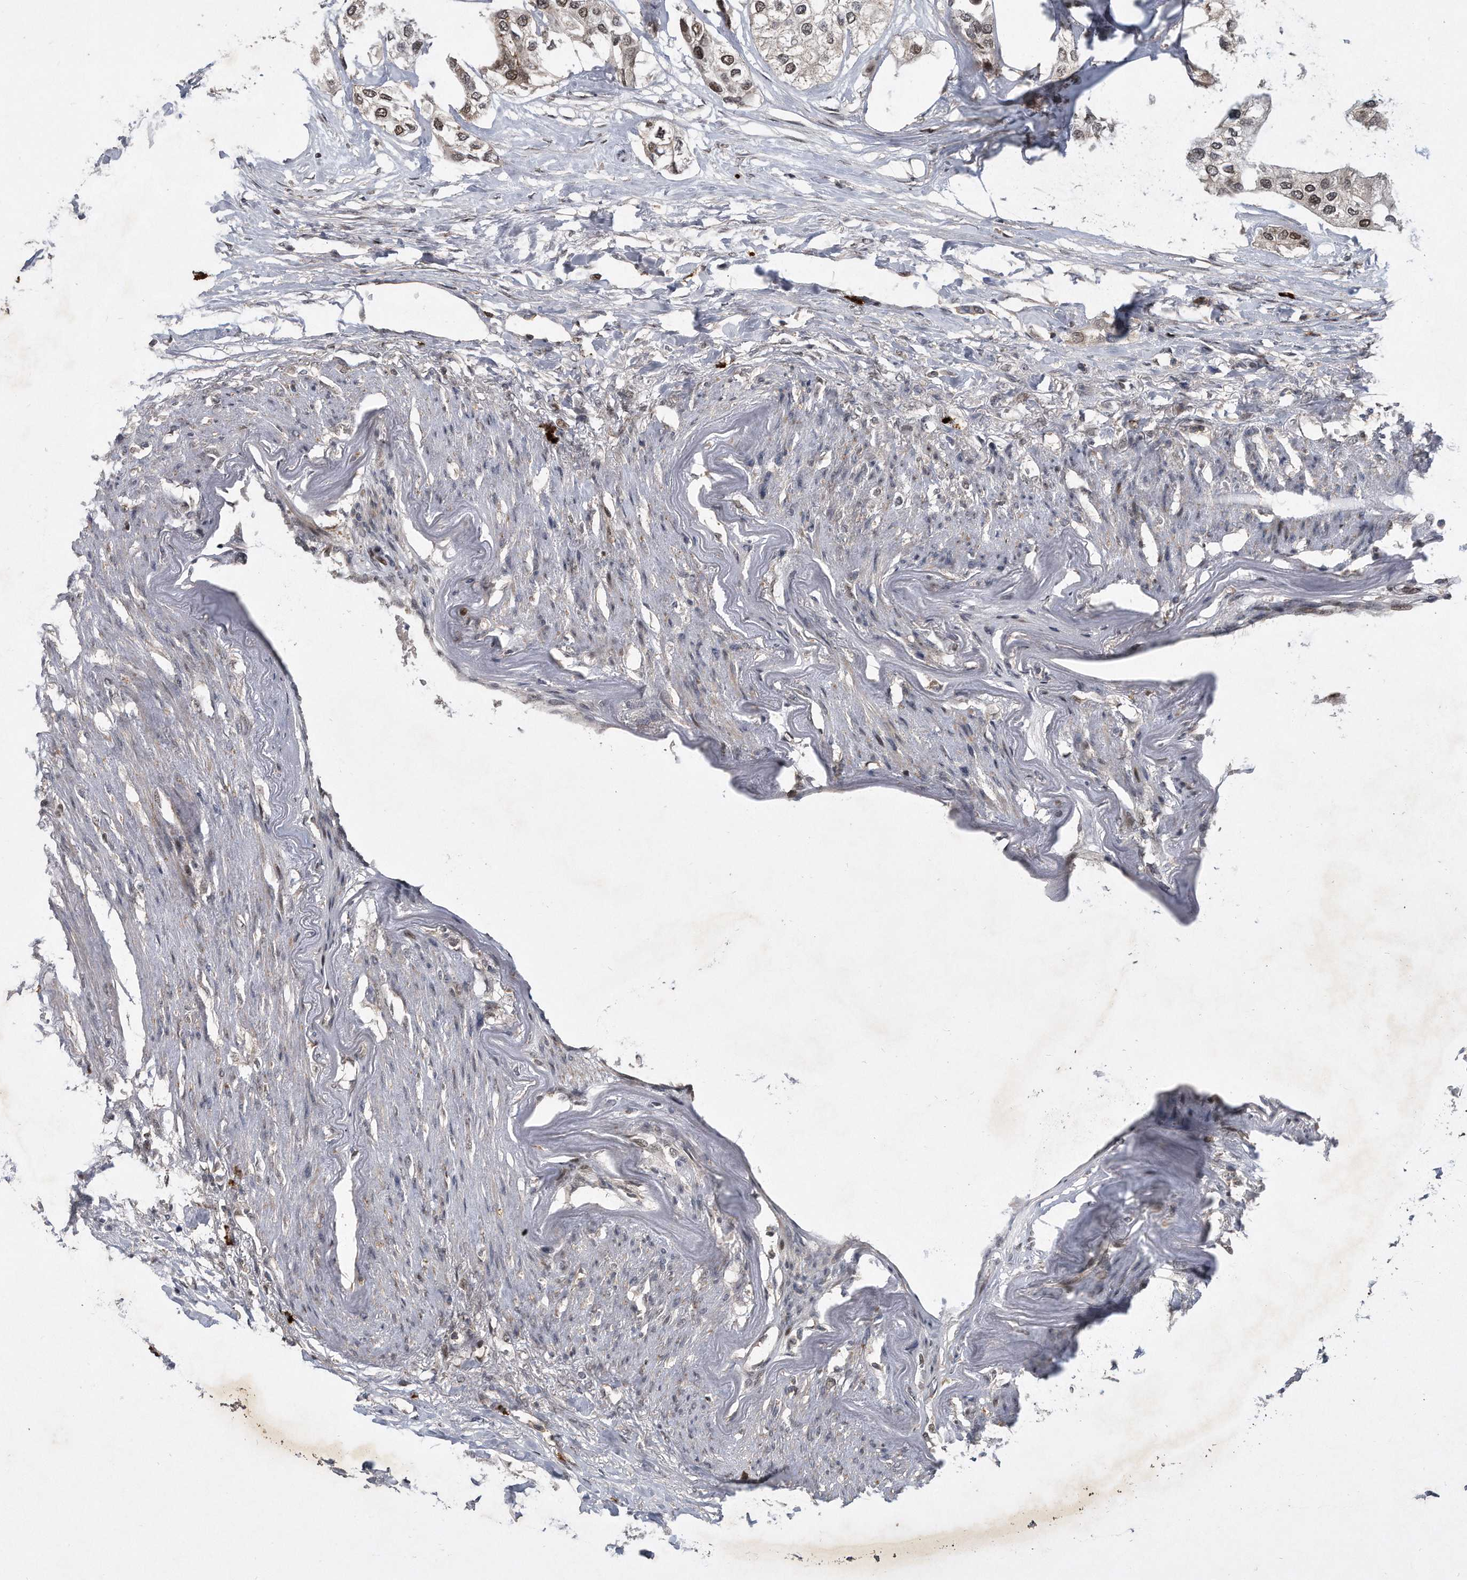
{"staining": {"intensity": "weak", "quantity": "25%-75%", "location": "nuclear"}, "tissue": "urothelial cancer", "cell_type": "Tumor cells", "image_type": "cancer", "snomed": [{"axis": "morphology", "description": "Urothelial carcinoma, High grade"}, {"axis": "topography", "description": "Urinary bladder"}], "caption": "Weak nuclear staining is seen in about 25%-75% of tumor cells in urothelial cancer. (IHC, brightfield microscopy, high magnification).", "gene": "PGBD2", "patient": {"sex": "male", "age": 64}}